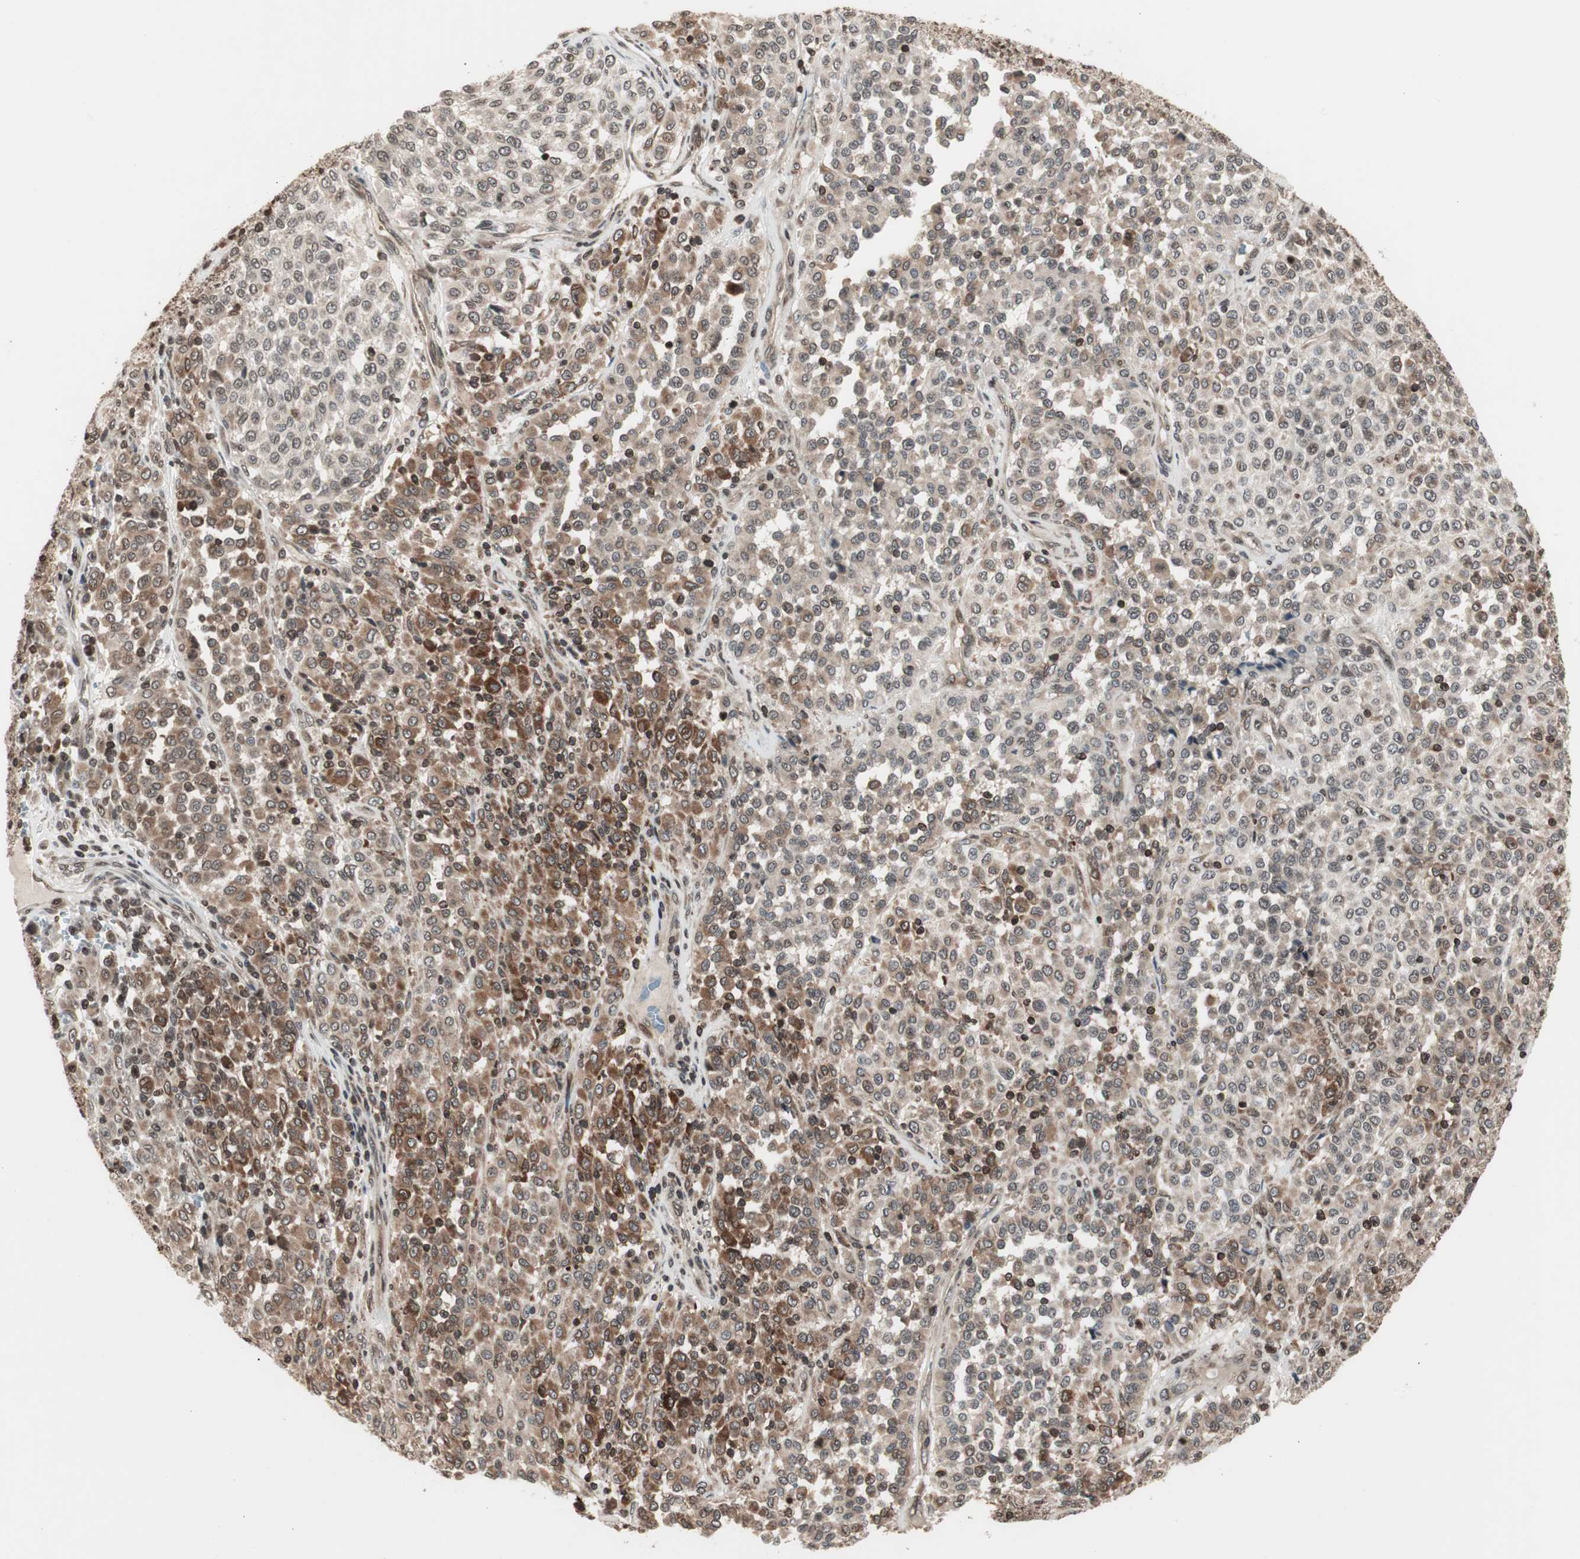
{"staining": {"intensity": "weak", "quantity": "25%-75%", "location": "cytoplasmic/membranous"}, "tissue": "melanoma", "cell_type": "Tumor cells", "image_type": "cancer", "snomed": [{"axis": "morphology", "description": "Malignant melanoma, Metastatic site"}, {"axis": "topography", "description": "Pancreas"}], "caption": "The photomicrograph exhibits staining of malignant melanoma (metastatic site), revealing weak cytoplasmic/membranous protein expression (brown color) within tumor cells.", "gene": "ZFC3H1", "patient": {"sex": "female", "age": 30}}